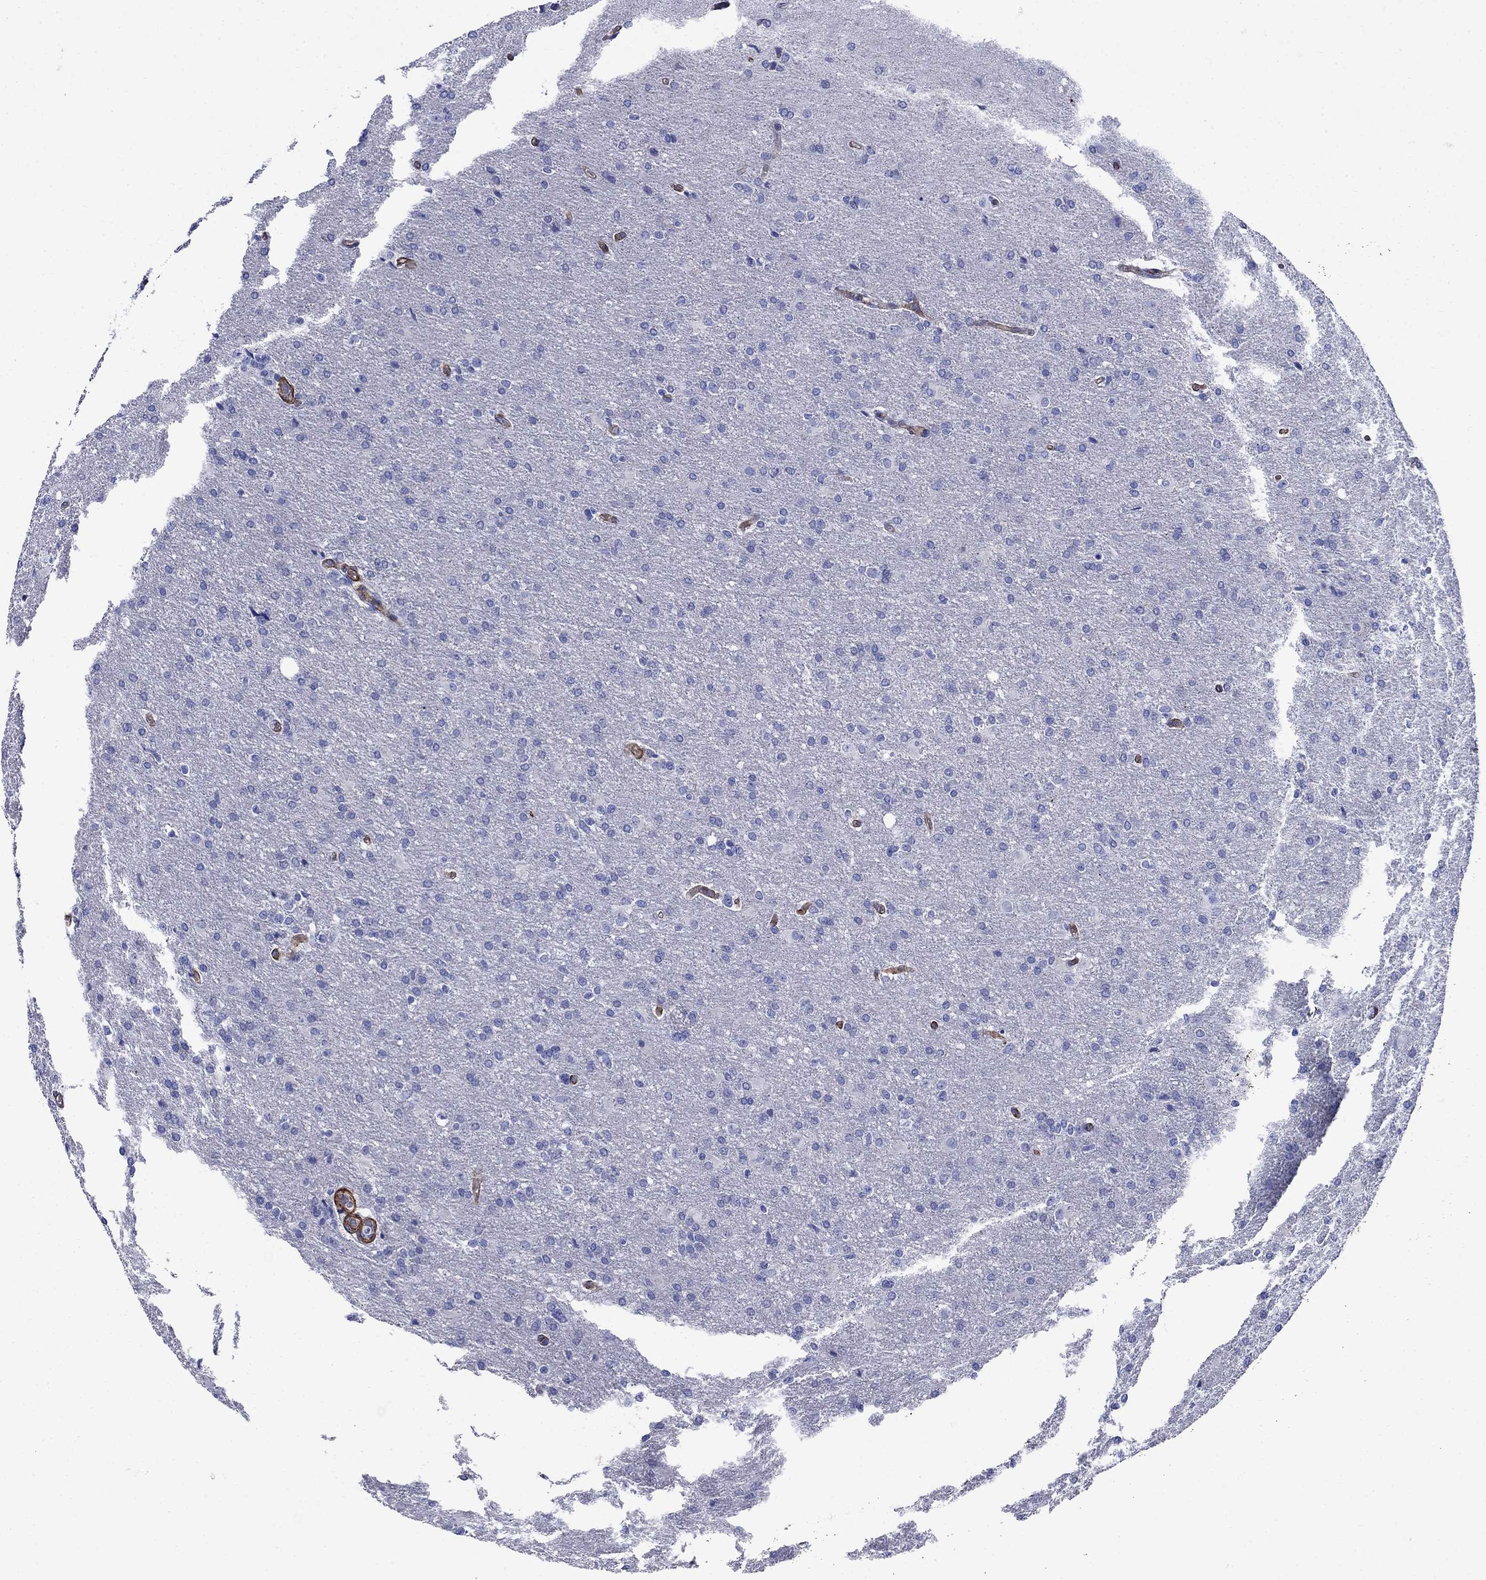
{"staining": {"intensity": "negative", "quantity": "none", "location": "none"}, "tissue": "glioma", "cell_type": "Tumor cells", "image_type": "cancer", "snomed": [{"axis": "morphology", "description": "Glioma, malignant, High grade"}, {"axis": "topography", "description": "Brain"}], "caption": "An immunohistochemistry (IHC) image of glioma is shown. There is no staining in tumor cells of glioma.", "gene": "VTN", "patient": {"sex": "male", "age": 68}}